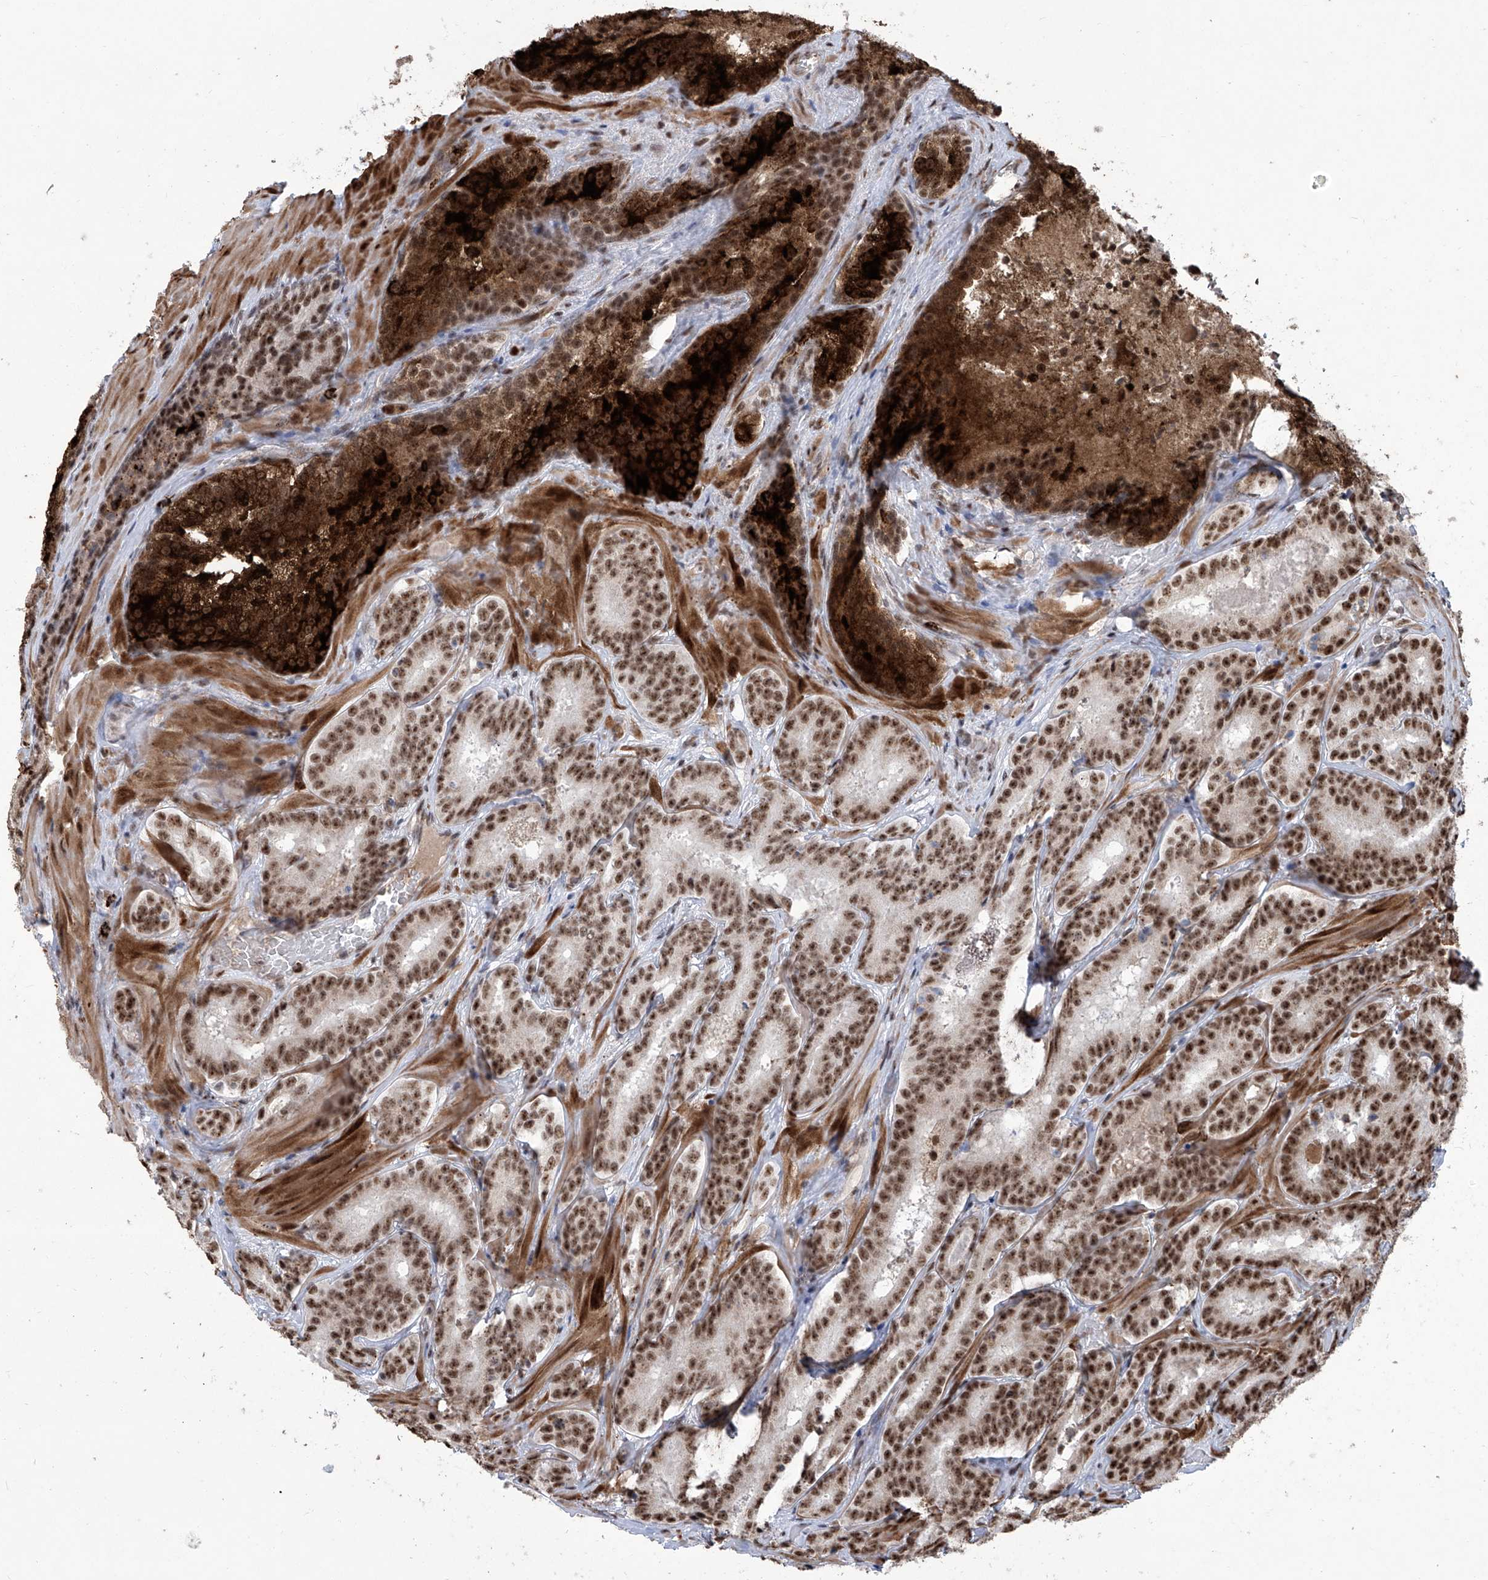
{"staining": {"intensity": "strong", "quantity": ">75%", "location": "nuclear"}, "tissue": "prostate cancer", "cell_type": "Tumor cells", "image_type": "cancer", "snomed": [{"axis": "morphology", "description": "Adenocarcinoma, High grade"}, {"axis": "topography", "description": "Prostate"}], "caption": "Approximately >75% of tumor cells in prostate cancer (adenocarcinoma (high-grade)) show strong nuclear protein positivity as visualized by brown immunohistochemical staining.", "gene": "FBXL4", "patient": {"sex": "male", "age": 57}}